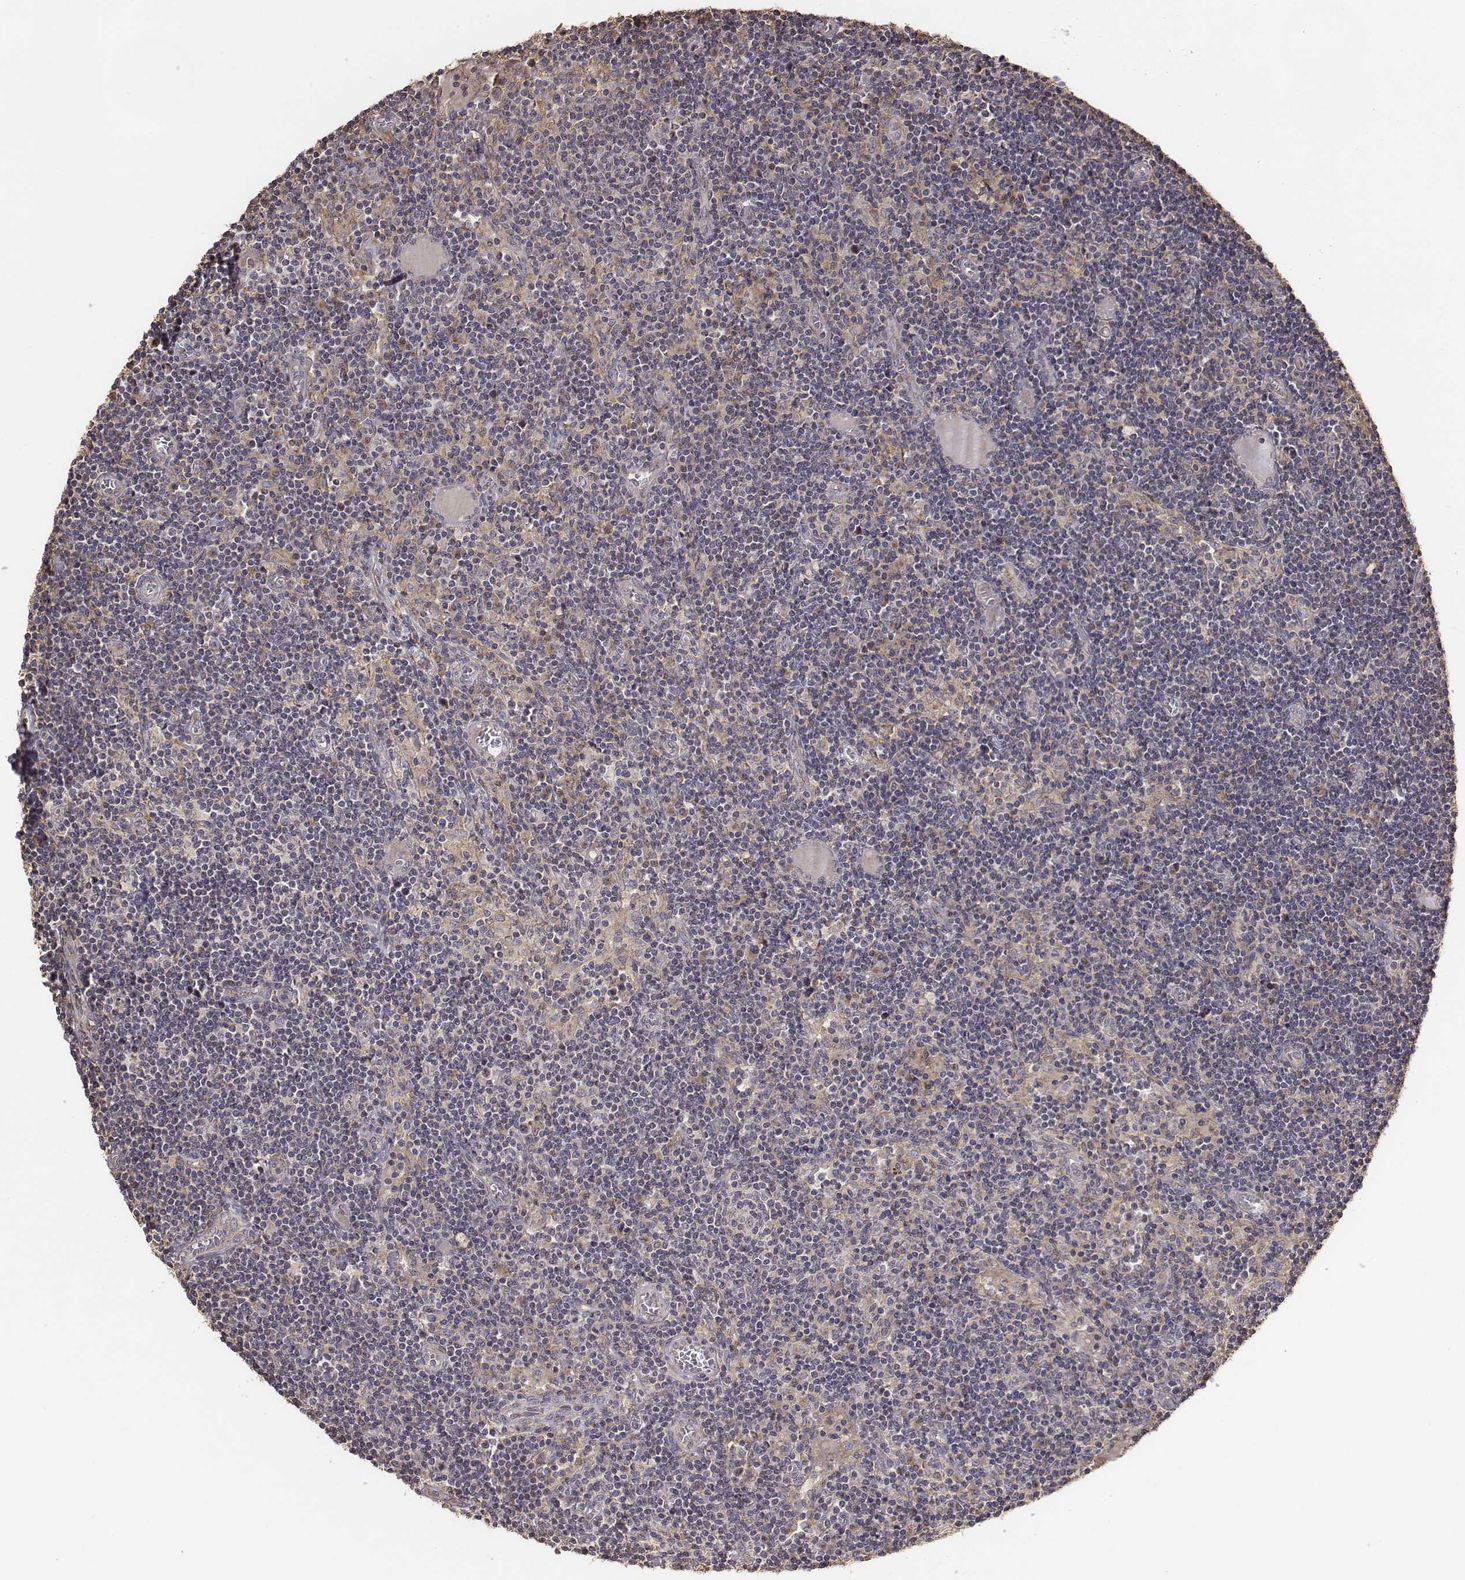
{"staining": {"intensity": "negative", "quantity": "none", "location": "none"}, "tissue": "lymph node", "cell_type": "Germinal center cells", "image_type": "normal", "snomed": [{"axis": "morphology", "description": "Normal tissue, NOS"}, {"axis": "topography", "description": "Lymph node"}], "caption": "Germinal center cells are negative for brown protein staining in unremarkable lymph node.", "gene": "AP1B1", "patient": {"sex": "female", "age": 72}}